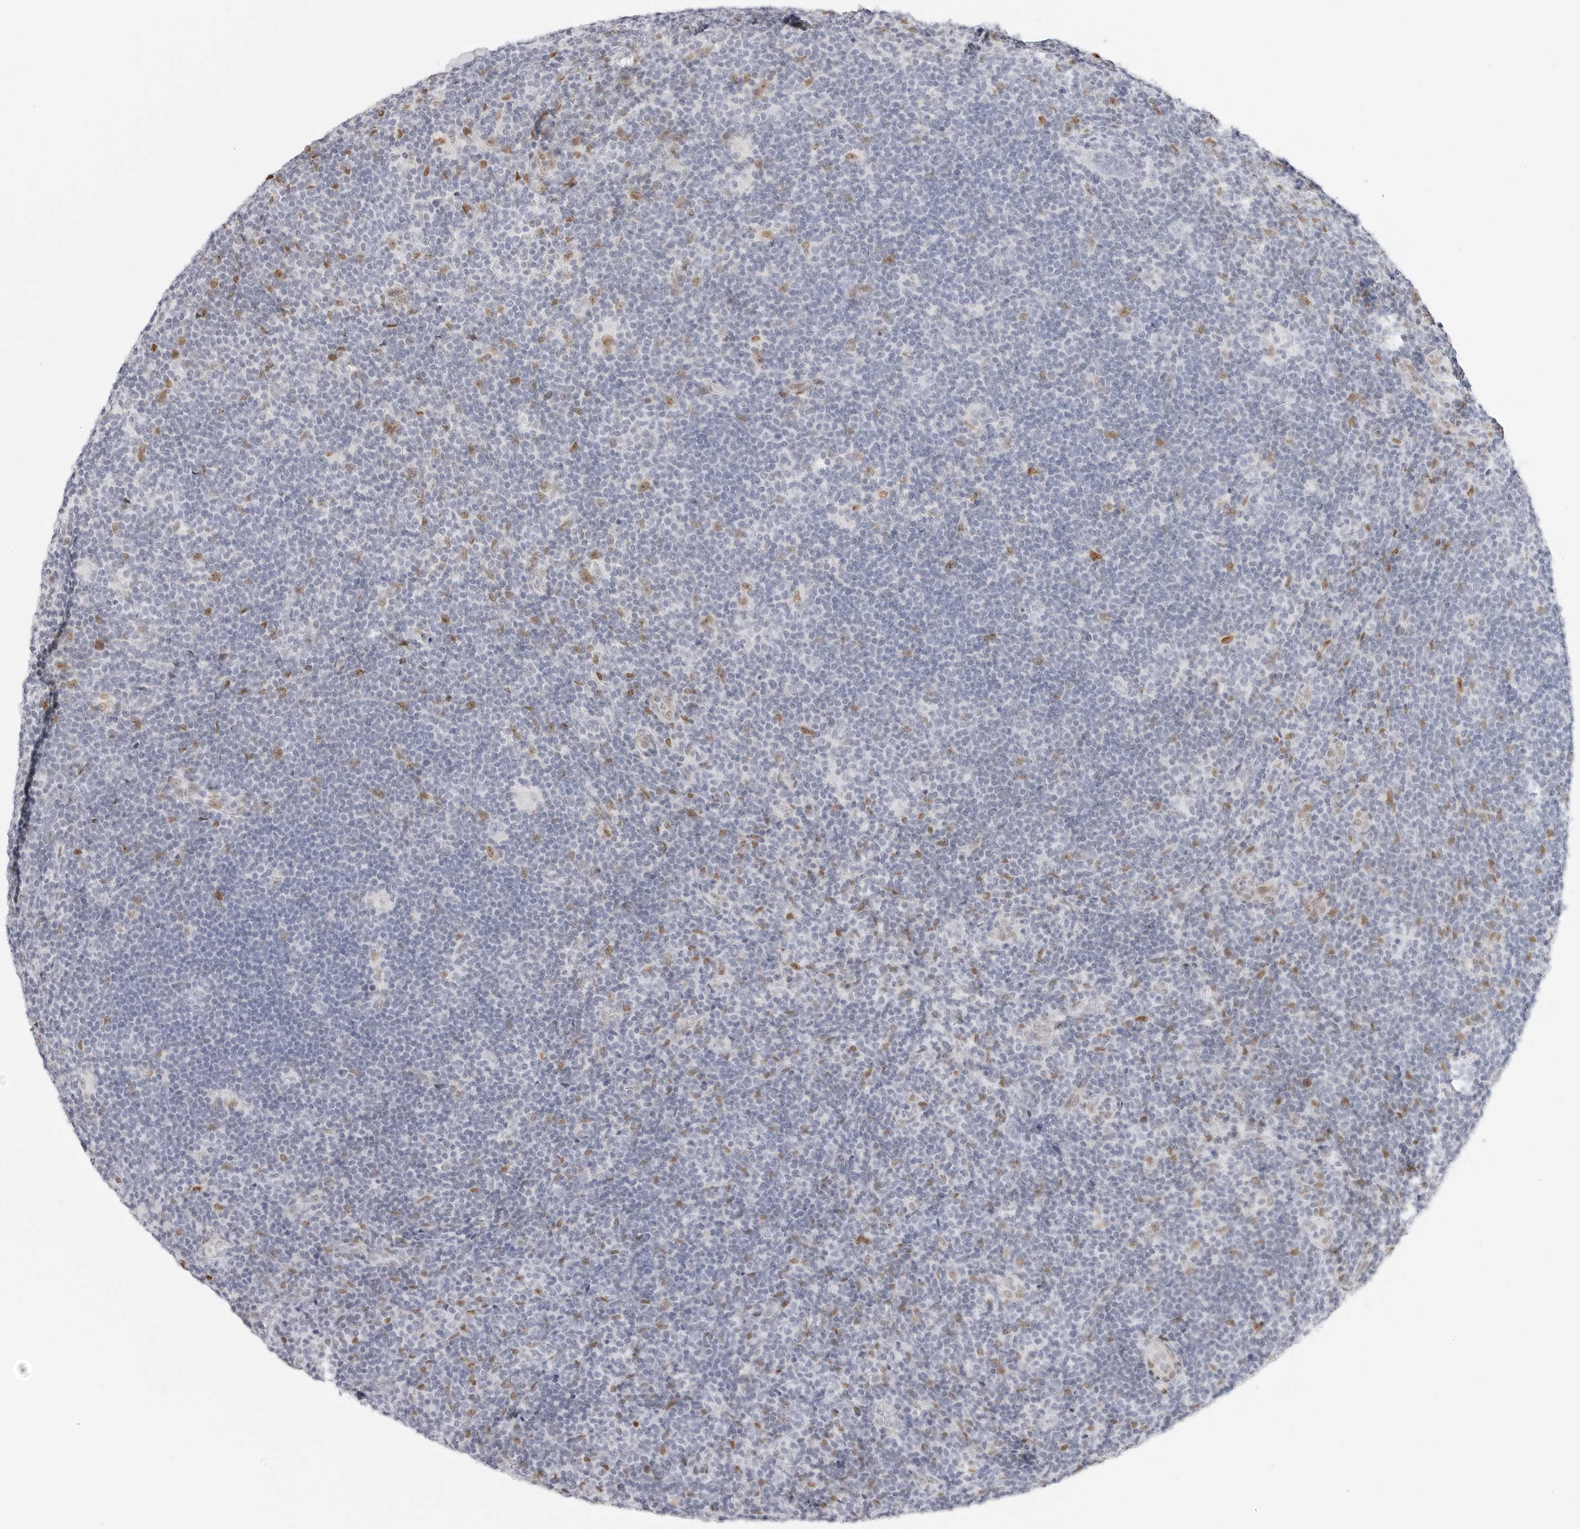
{"staining": {"intensity": "negative", "quantity": "none", "location": "none"}, "tissue": "lymphoma", "cell_type": "Tumor cells", "image_type": "cancer", "snomed": [{"axis": "morphology", "description": "Hodgkin's disease, NOS"}, {"axis": "topography", "description": "Lymph node"}], "caption": "The micrograph exhibits no staining of tumor cells in lymphoma.", "gene": "SPIDR", "patient": {"sex": "female", "age": 57}}